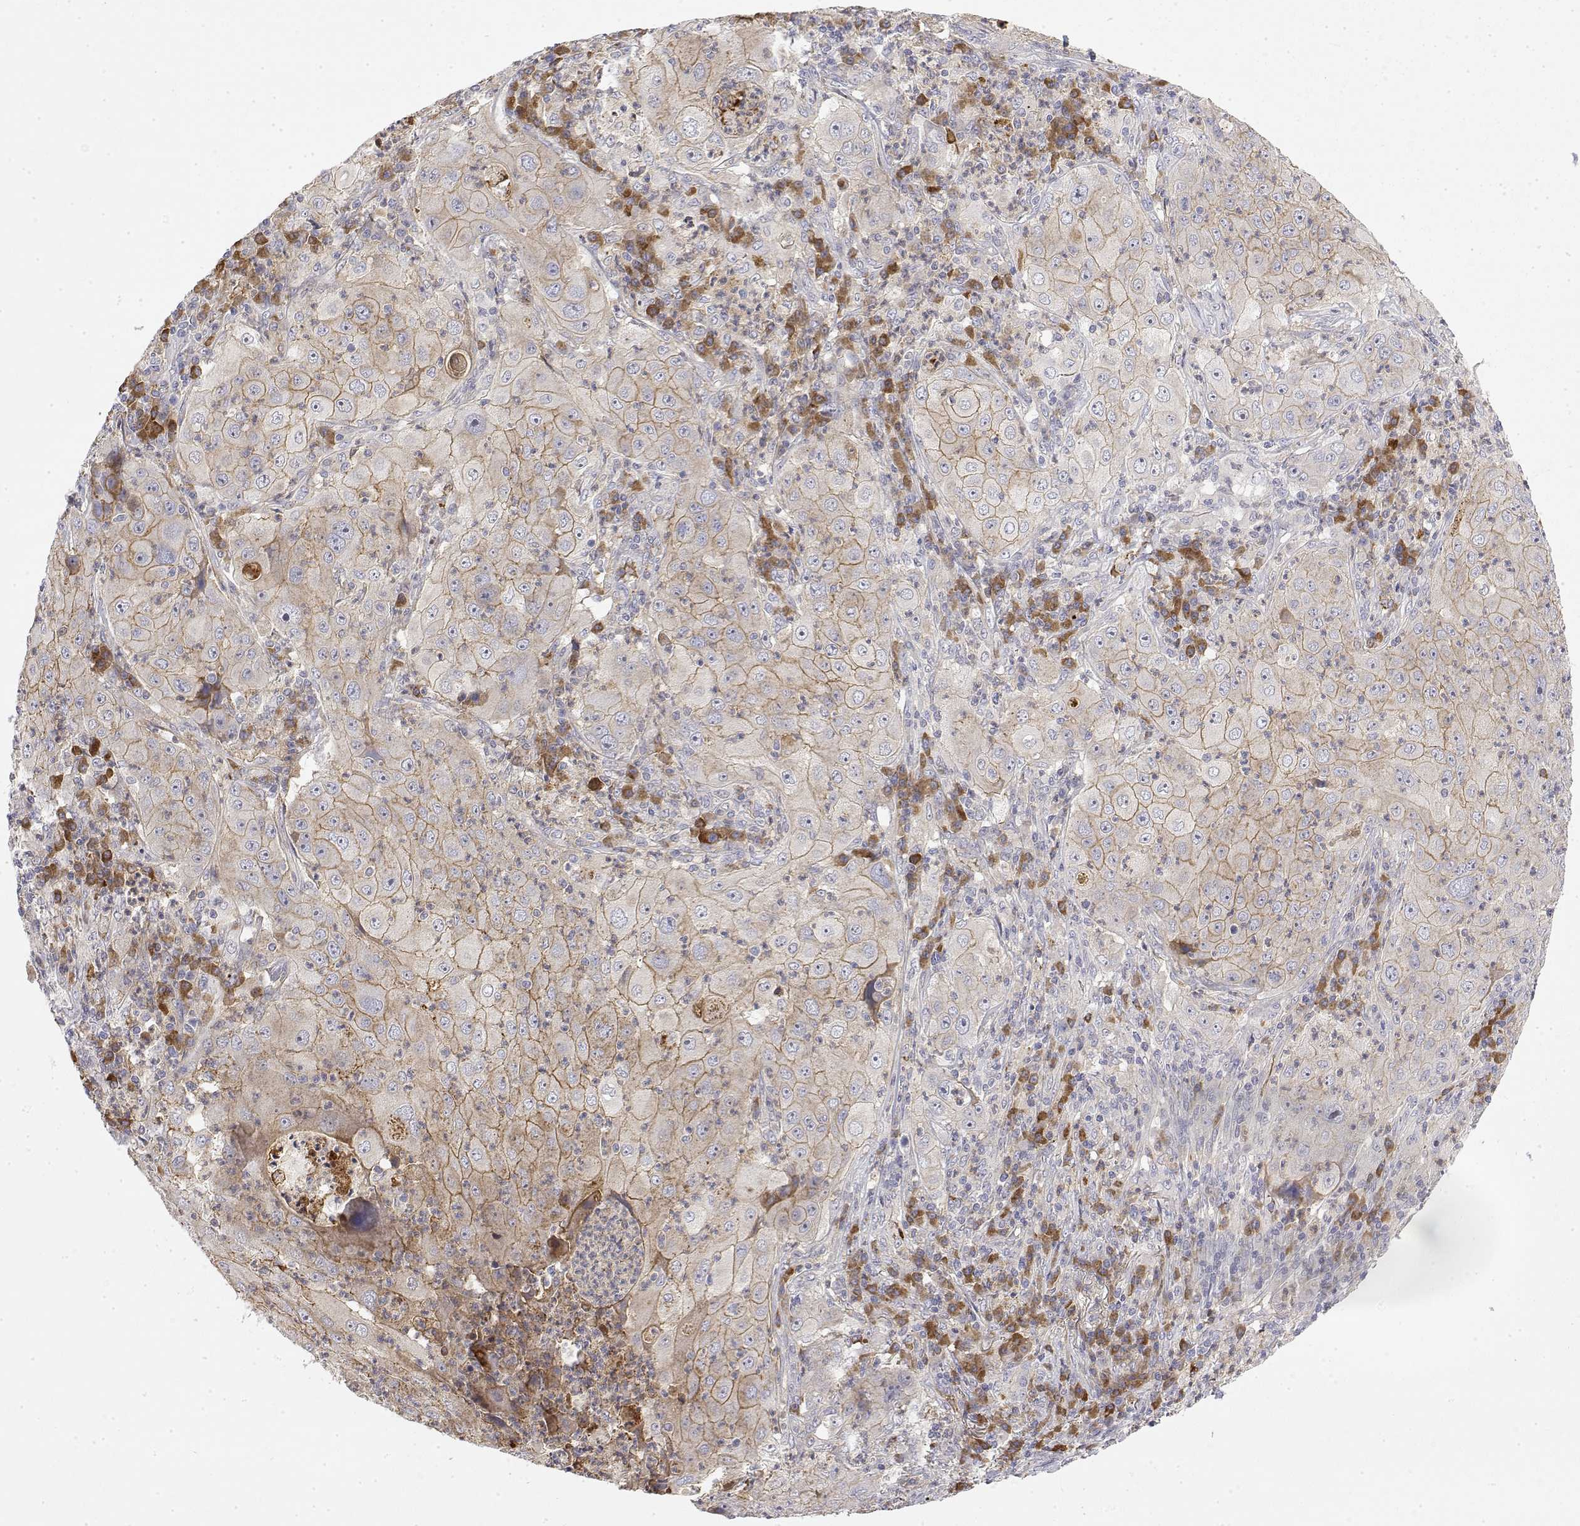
{"staining": {"intensity": "moderate", "quantity": "25%-75%", "location": "cytoplasmic/membranous"}, "tissue": "lung cancer", "cell_type": "Tumor cells", "image_type": "cancer", "snomed": [{"axis": "morphology", "description": "Squamous cell carcinoma, NOS"}, {"axis": "topography", "description": "Lung"}], "caption": "Squamous cell carcinoma (lung) tissue displays moderate cytoplasmic/membranous staining in approximately 25%-75% of tumor cells, visualized by immunohistochemistry. (Brightfield microscopy of DAB IHC at high magnification).", "gene": "IGFBP4", "patient": {"sex": "female", "age": 59}}